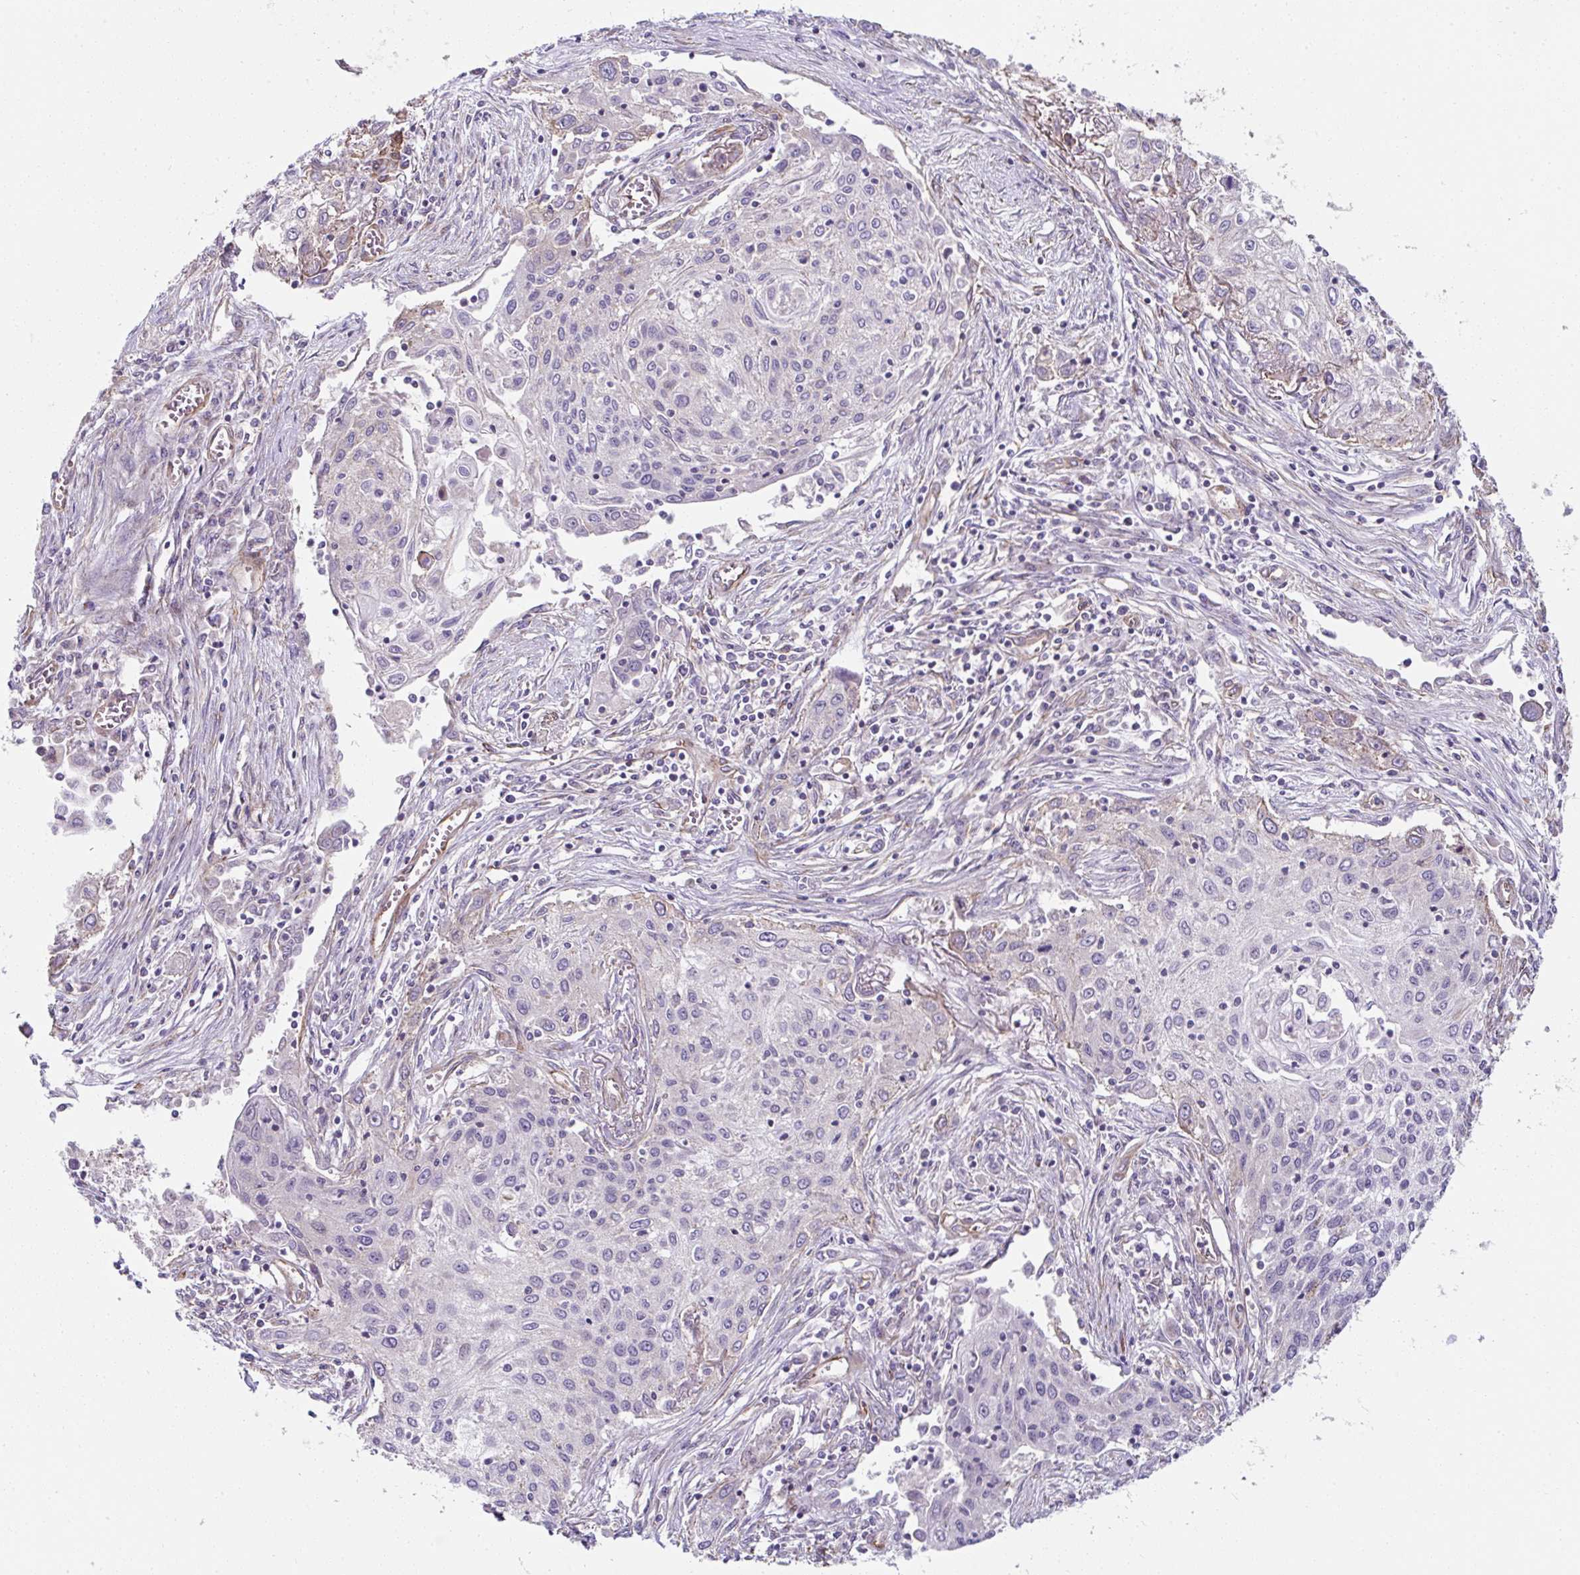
{"staining": {"intensity": "negative", "quantity": "none", "location": "none"}, "tissue": "lung cancer", "cell_type": "Tumor cells", "image_type": "cancer", "snomed": [{"axis": "morphology", "description": "Squamous cell carcinoma, NOS"}, {"axis": "topography", "description": "Lung"}], "caption": "Immunohistochemistry (IHC) micrograph of neoplastic tissue: lung cancer stained with DAB shows no significant protein positivity in tumor cells.", "gene": "ANKUB1", "patient": {"sex": "female", "age": 69}}